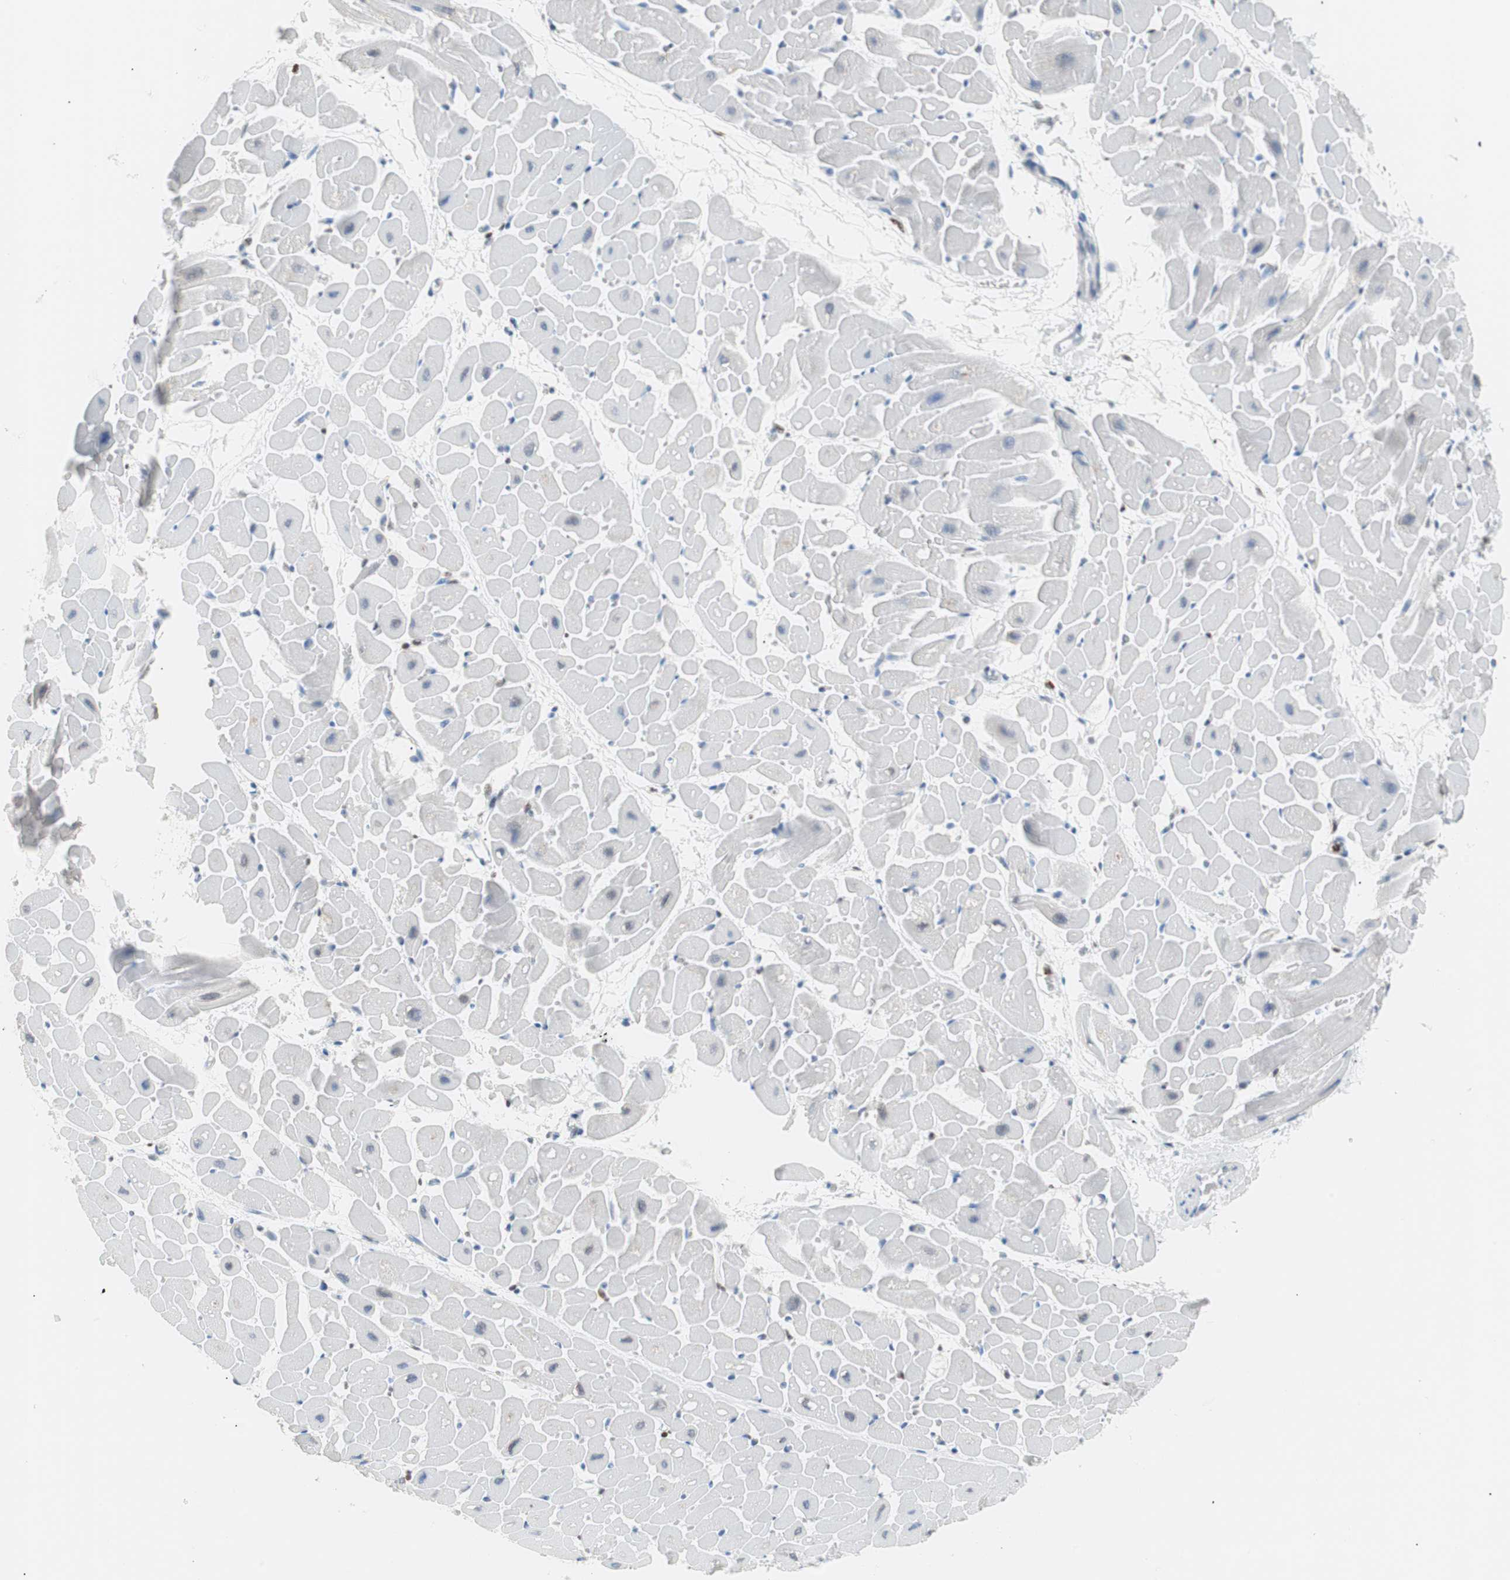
{"staining": {"intensity": "negative", "quantity": "none", "location": "none"}, "tissue": "heart muscle", "cell_type": "Cardiomyocytes", "image_type": "normal", "snomed": [{"axis": "morphology", "description": "Normal tissue, NOS"}, {"axis": "topography", "description": "Heart"}], "caption": "This photomicrograph is of unremarkable heart muscle stained with immunohistochemistry (IHC) to label a protein in brown with the nuclei are counter-stained blue. There is no positivity in cardiomyocytes. The staining was performed using DAB (3,3'-diaminobenzidine) to visualize the protein expression in brown, while the nuclei were stained in blue with hematoxylin (Magnification: 20x).", "gene": "CEBPB", "patient": {"sex": "male", "age": 45}}